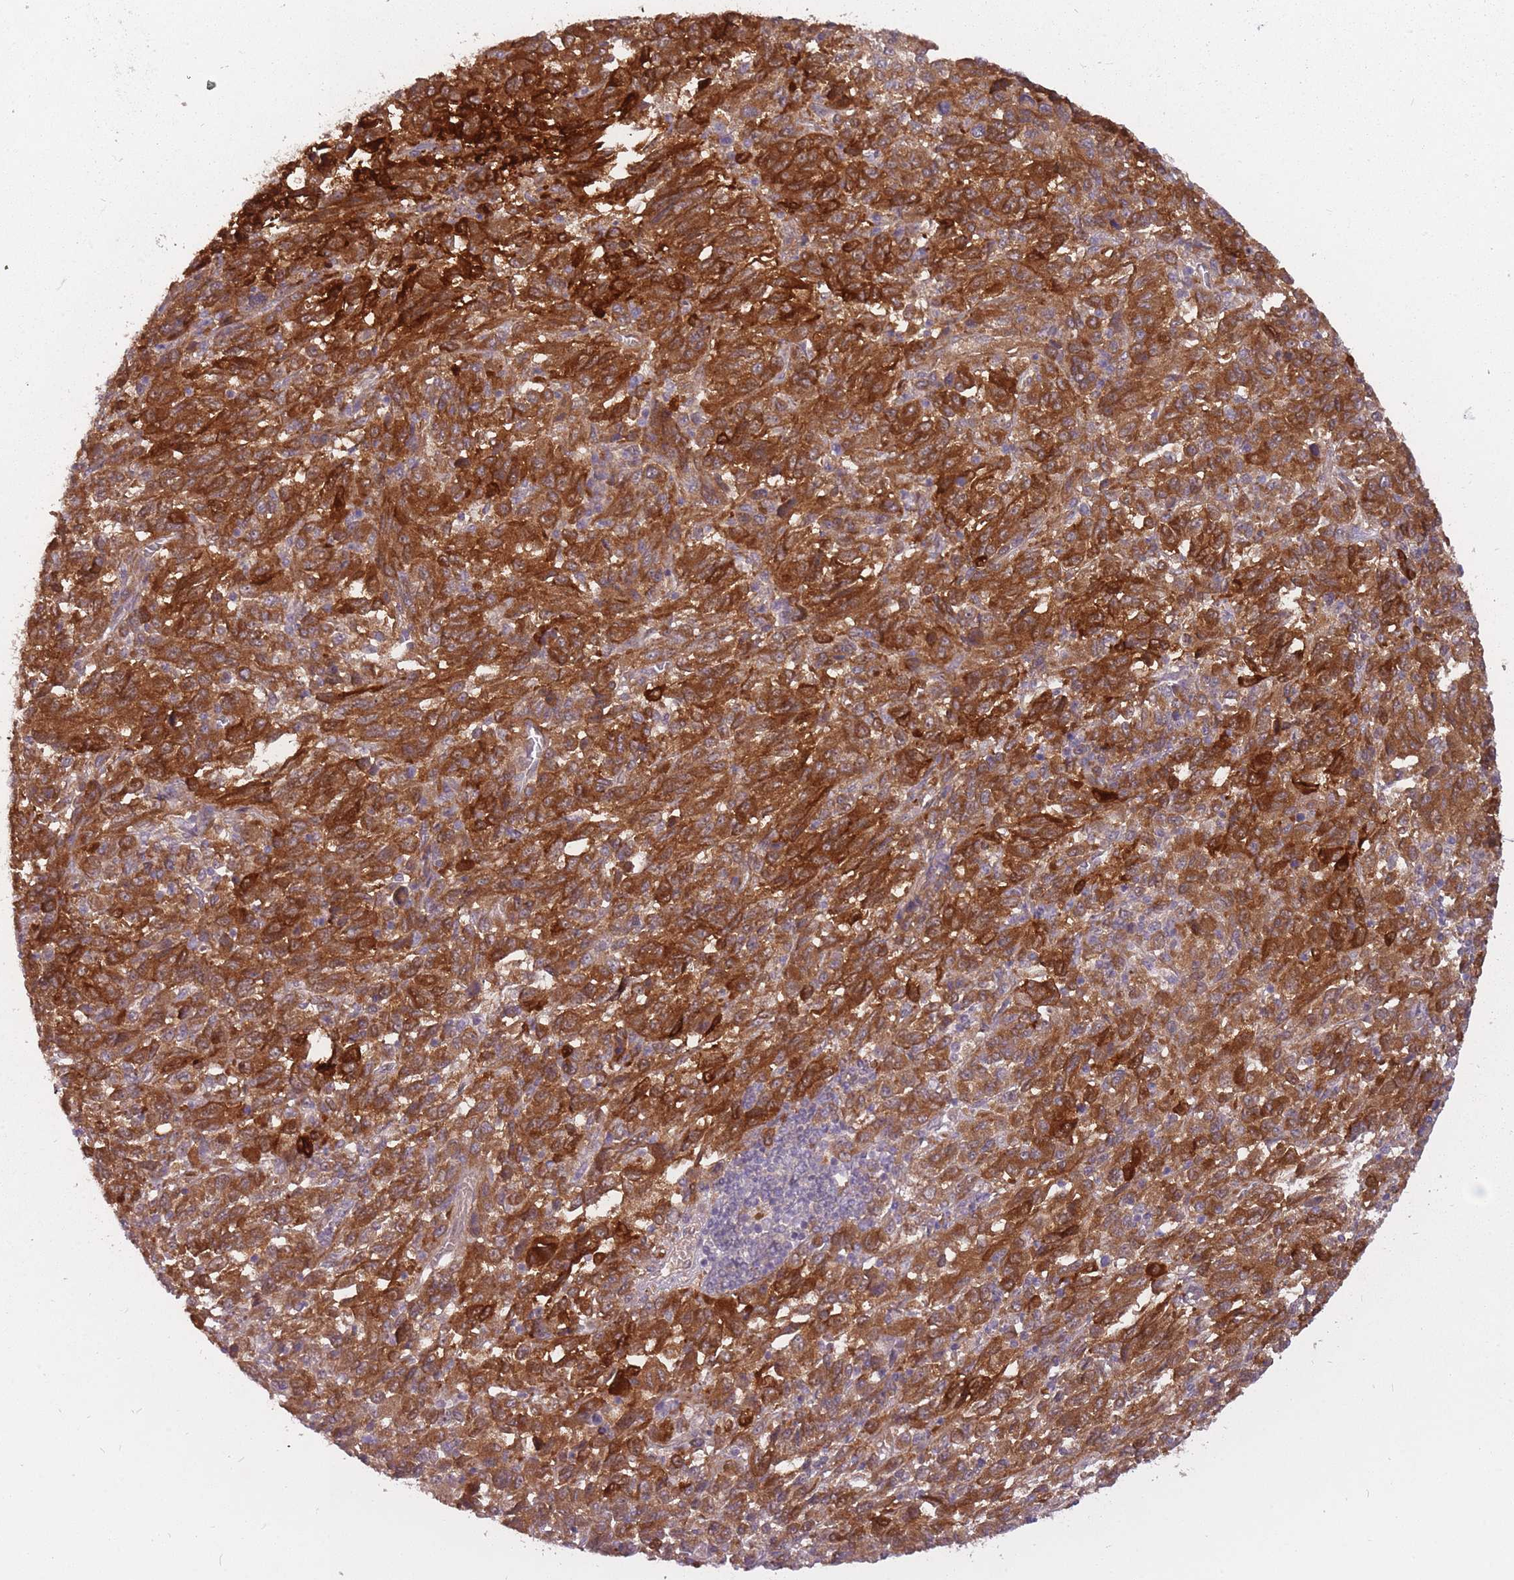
{"staining": {"intensity": "strong", "quantity": ">75%", "location": "cytoplasmic/membranous"}, "tissue": "melanoma", "cell_type": "Tumor cells", "image_type": "cancer", "snomed": [{"axis": "morphology", "description": "Malignant melanoma, Metastatic site"}, {"axis": "topography", "description": "Lung"}], "caption": "Malignant melanoma (metastatic site) was stained to show a protein in brown. There is high levels of strong cytoplasmic/membranous staining in about >75% of tumor cells.", "gene": "LRATD2", "patient": {"sex": "male", "age": 64}}